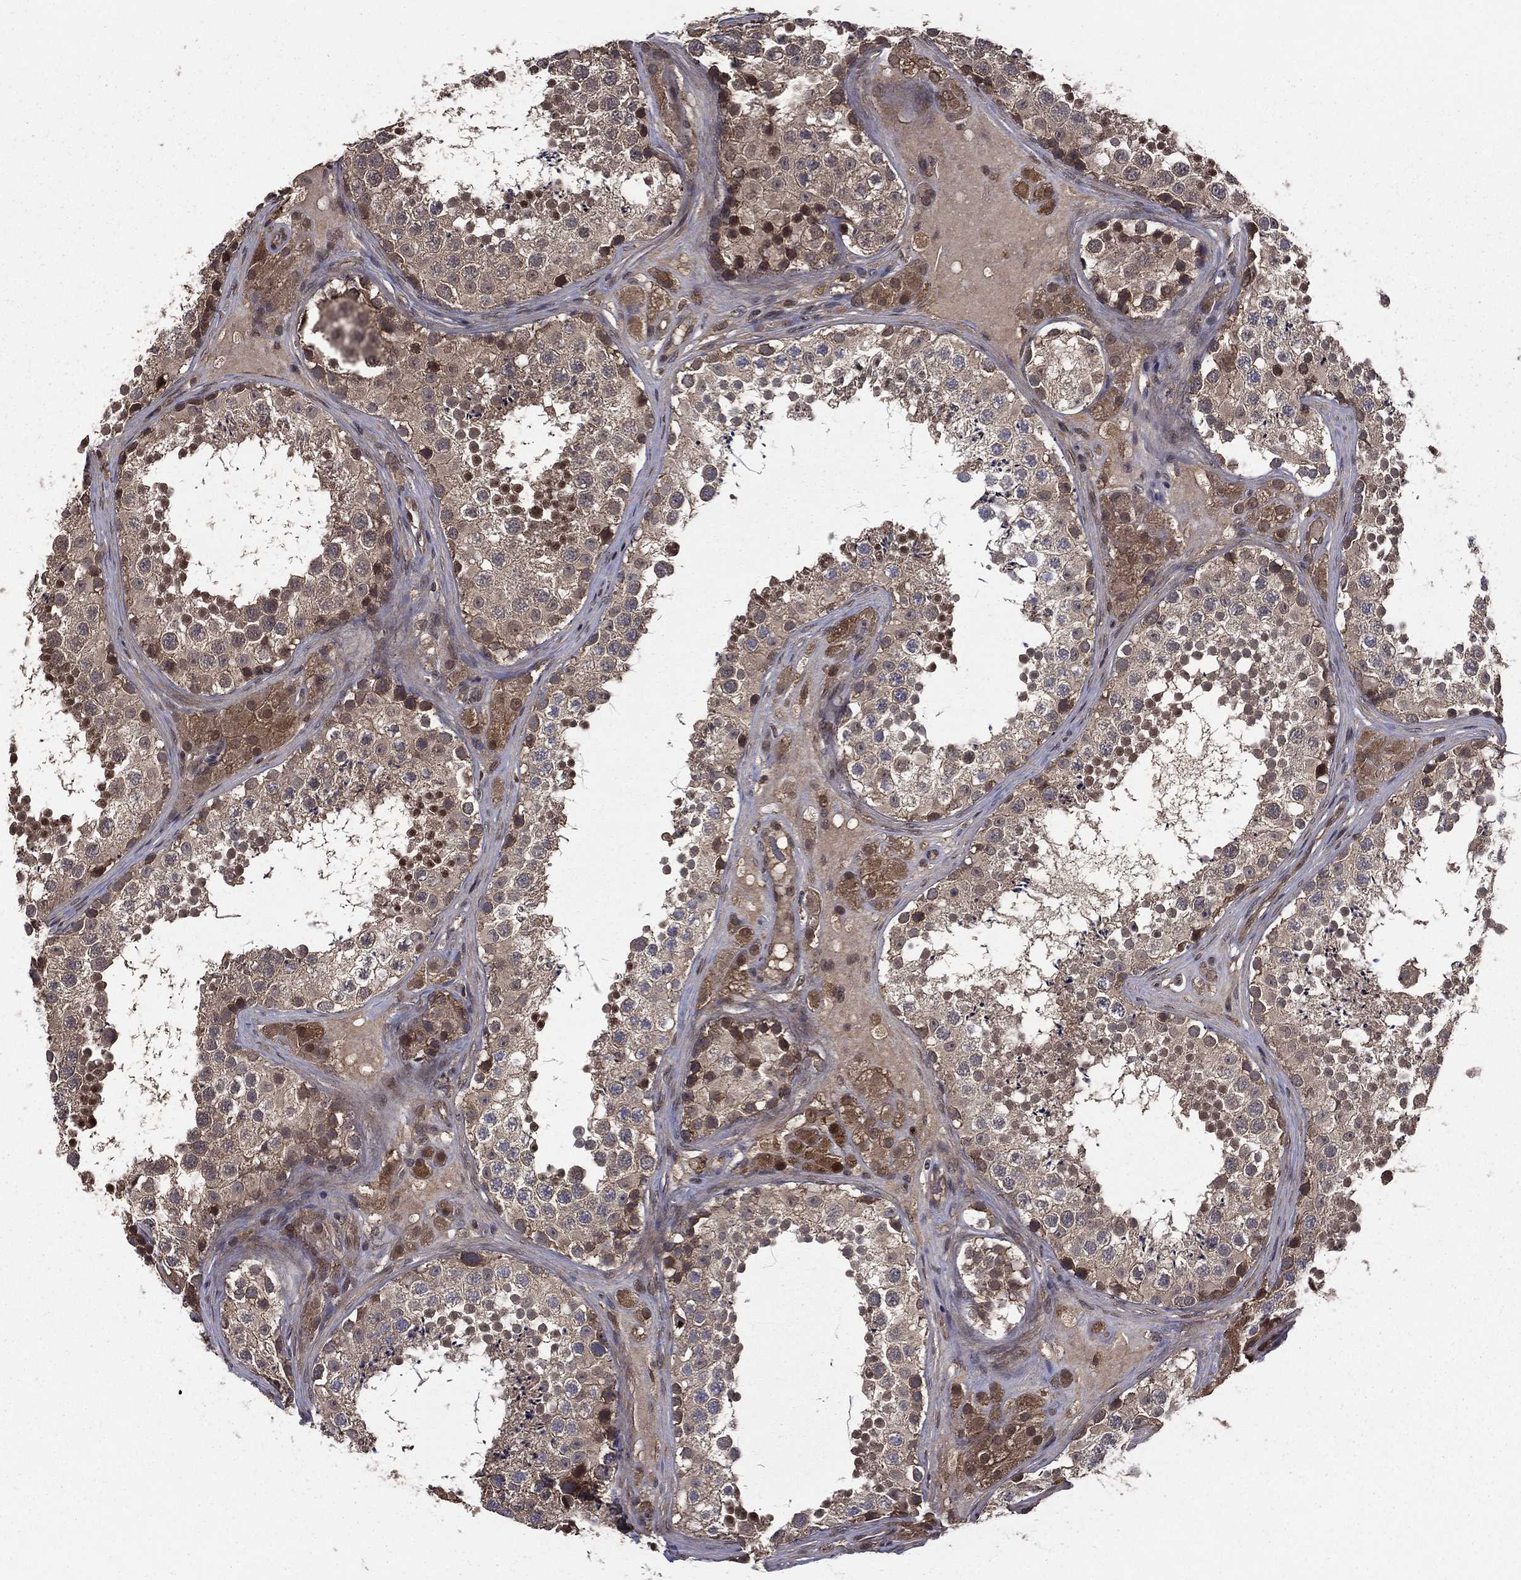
{"staining": {"intensity": "moderate", "quantity": "<25%", "location": "cytoplasmic/membranous,nuclear"}, "tissue": "testis", "cell_type": "Cells in seminiferous ducts", "image_type": "normal", "snomed": [{"axis": "morphology", "description": "Normal tissue, NOS"}, {"axis": "topography", "description": "Testis"}], "caption": "Immunohistochemistry of unremarkable human testis demonstrates low levels of moderate cytoplasmic/membranous,nuclear staining in approximately <25% of cells in seminiferous ducts. (brown staining indicates protein expression, while blue staining denotes nuclei).", "gene": "FGD1", "patient": {"sex": "male", "age": 41}}